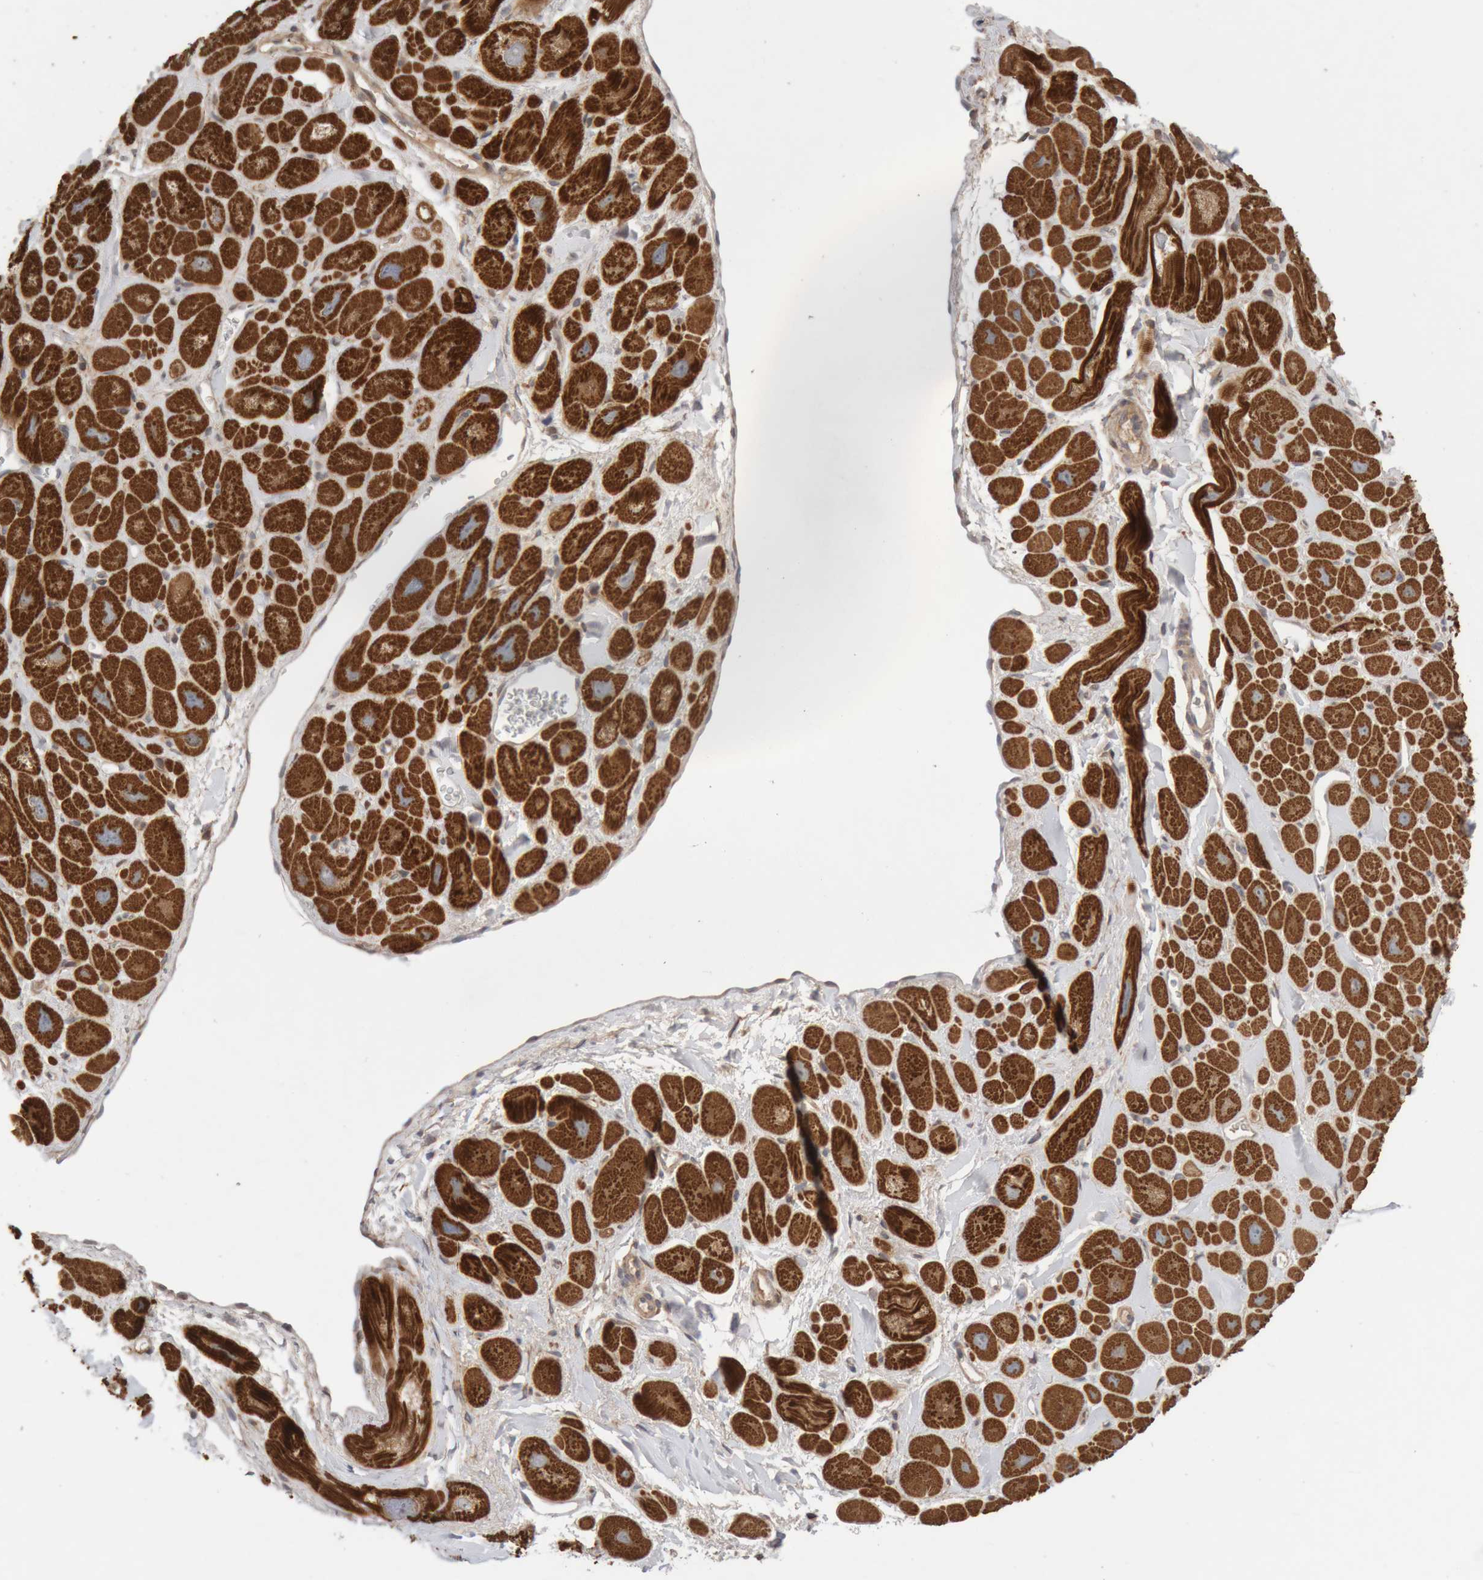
{"staining": {"intensity": "strong", "quantity": ">75%", "location": "cytoplasmic/membranous"}, "tissue": "heart muscle", "cell_type": "Cardiomyocytes", "image_type": "normal", "snomed": [{"axis": "morphology", "description": "Normal tissue, NOS"}, {"axis": "topography", "description": "Heart"}], "caption": "Human heart muscle stained with a brown dye demonstrates strong cytoplasmic/membranous positive positivity in approximately >75% of cardiomyocytes.", "gene": "KIF21B", "patient": {"sex": "male", "age": 49}}